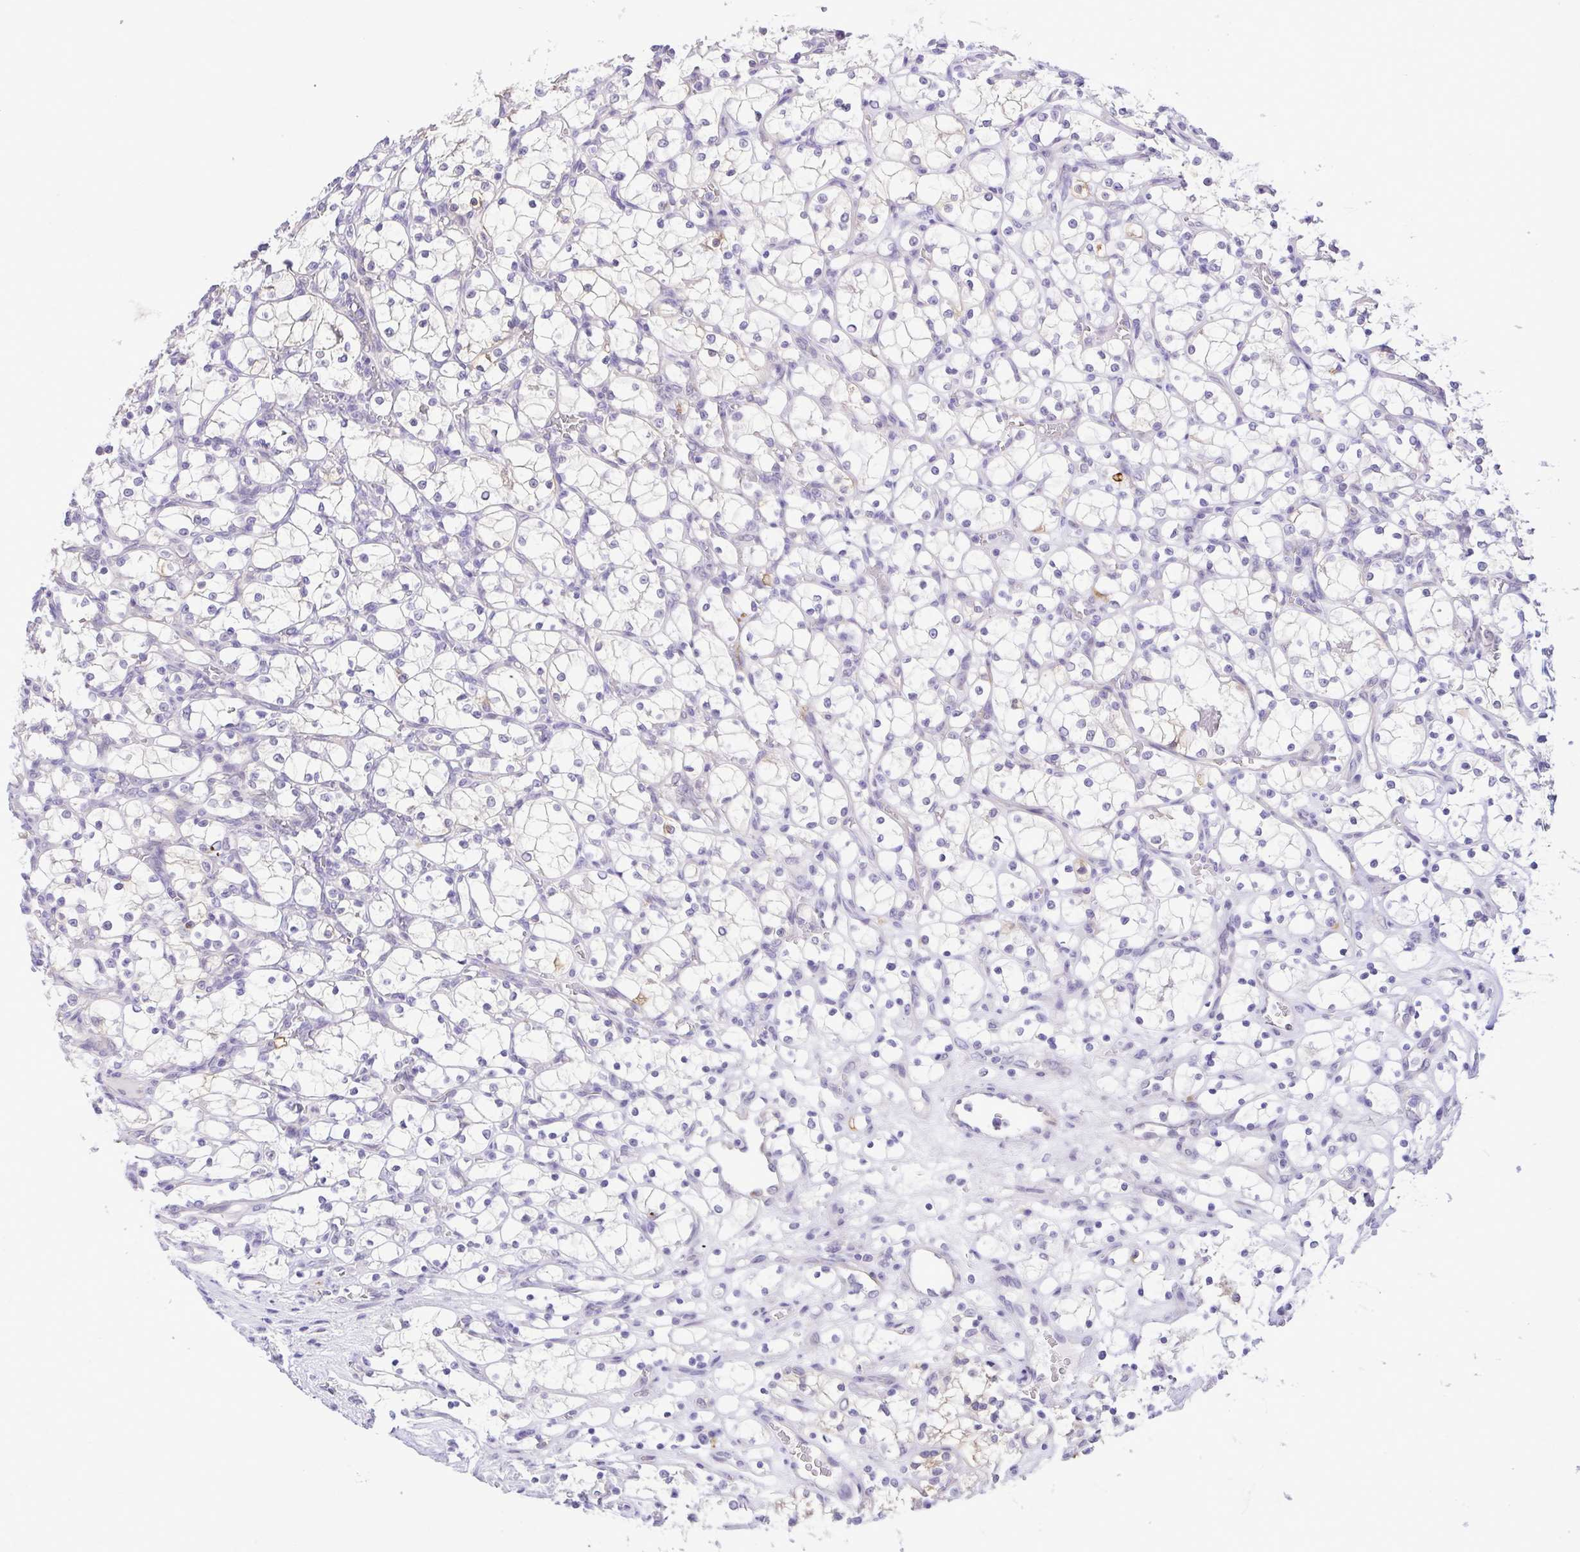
{"staining": {"intensity": "negative", "quantity": "none", "location": "none"}, "tissue": "renal cancer", "cell_type": "Tumor cells", "image_type": "cancer", "snomed": [{"axis": "morphology", "description": "Adenocarcinoma, NOS"}, {"axis": "topography", "description": "Kidney"}], "caption": "DAB immunohistochemical staining of renal adenocarcinoma reveals no significant staining in tumor cells.", "gene": "DCLK2", "patient": {"sex": "female", "age": 69}}